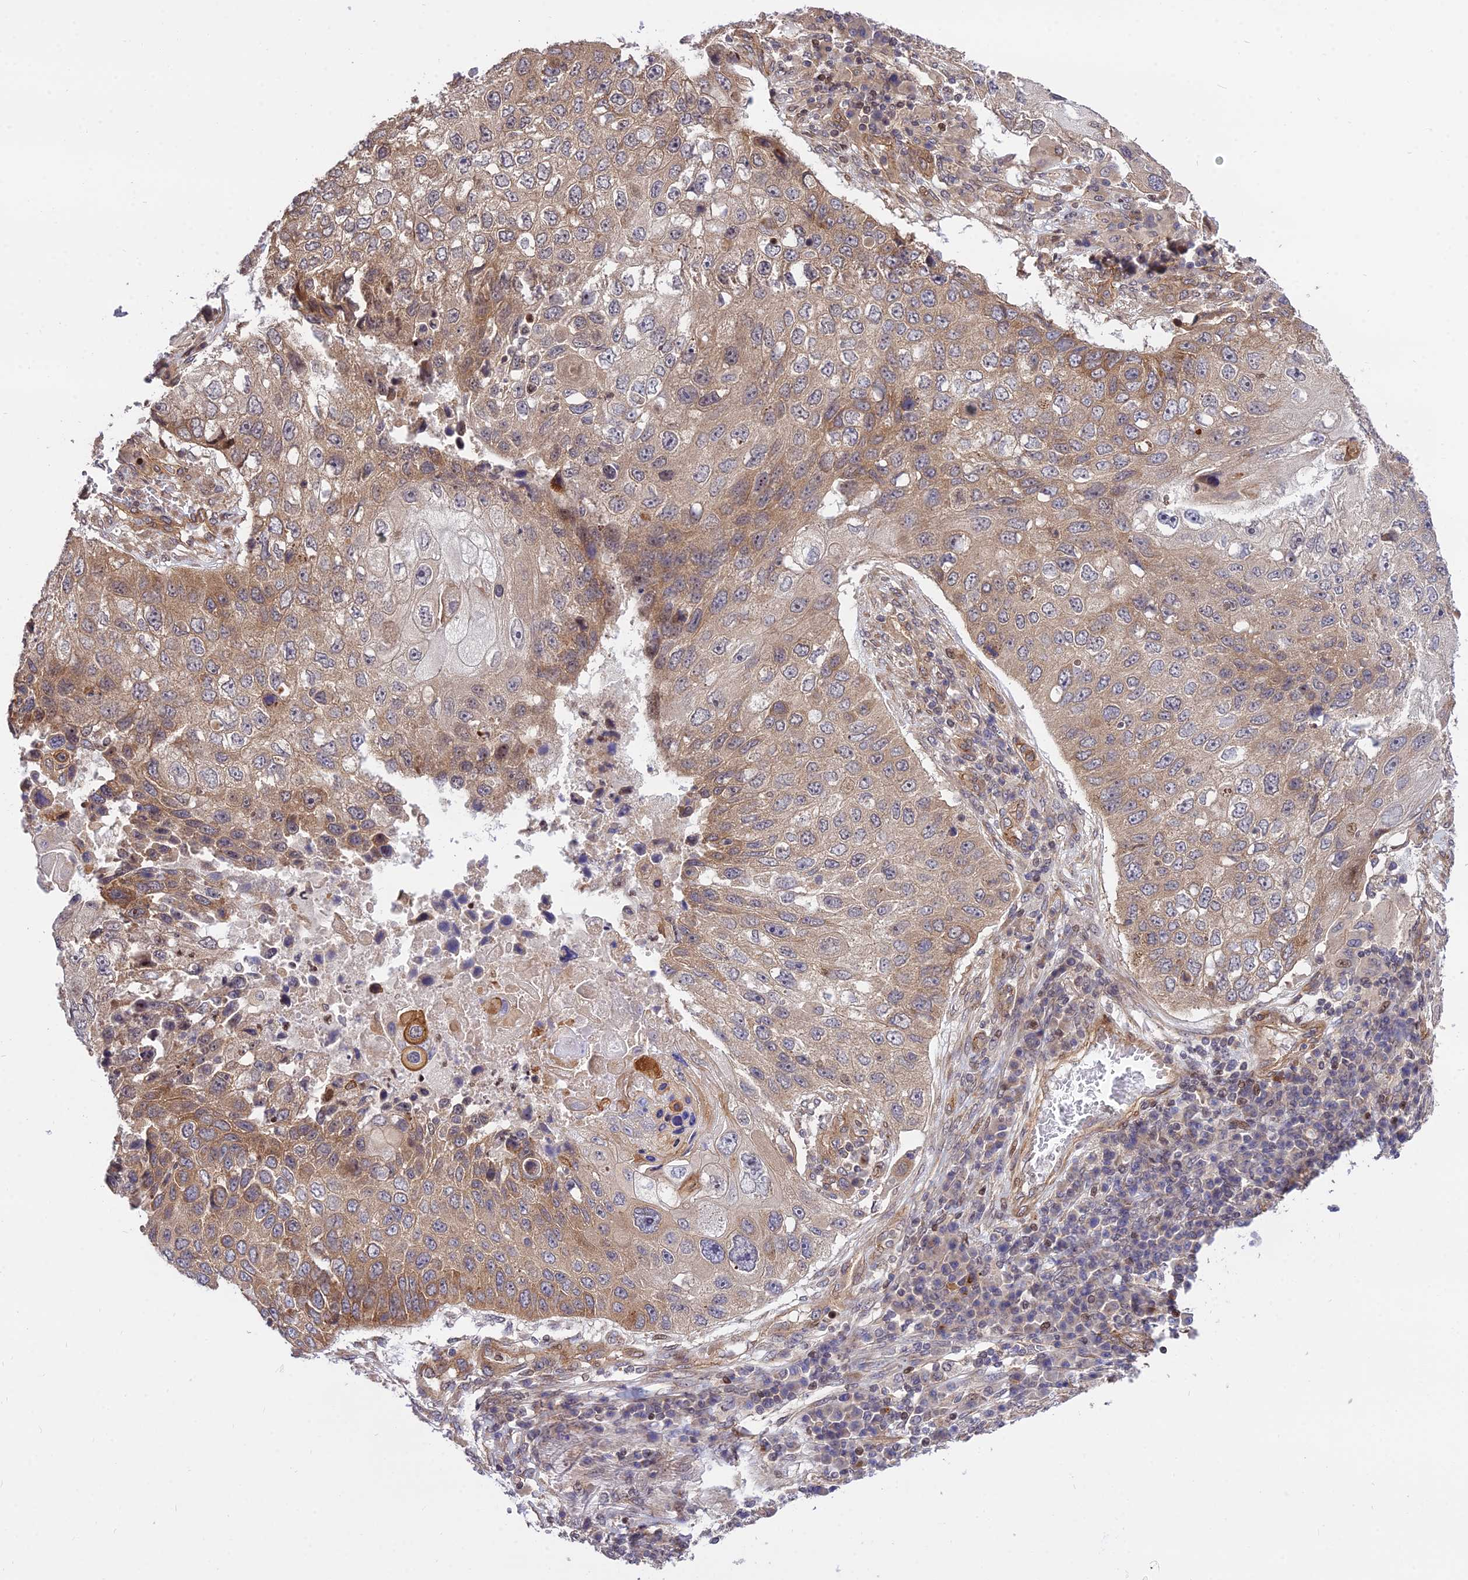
{"staining": {"intensity": "moderate", "quantity": ">75%", "location": "cytoplasmic/membranous"}, "tissue": "lung cancer", "cell_type": "Tumor cells", "image_type": "cancer", "snomed": [{"axis": "morphology", "description": "Squamous cell carcinoma, NOS"}, {"axis": "topography", "description": "Lung"}], "caption": "Immunohistochemistry (IHC) photomicrograph of neoplastic tissue: human squamous cell carcinoma (lung) stained using immunohistochemistry shows medium levels of moderate protein expression localized specifically in the cytoplasmic/membranous of tumor cells, appearing as a cytoplasmic/membranous brown color.", "gene": "SMG6", "patient": {"sex": "male", "age": 61}}